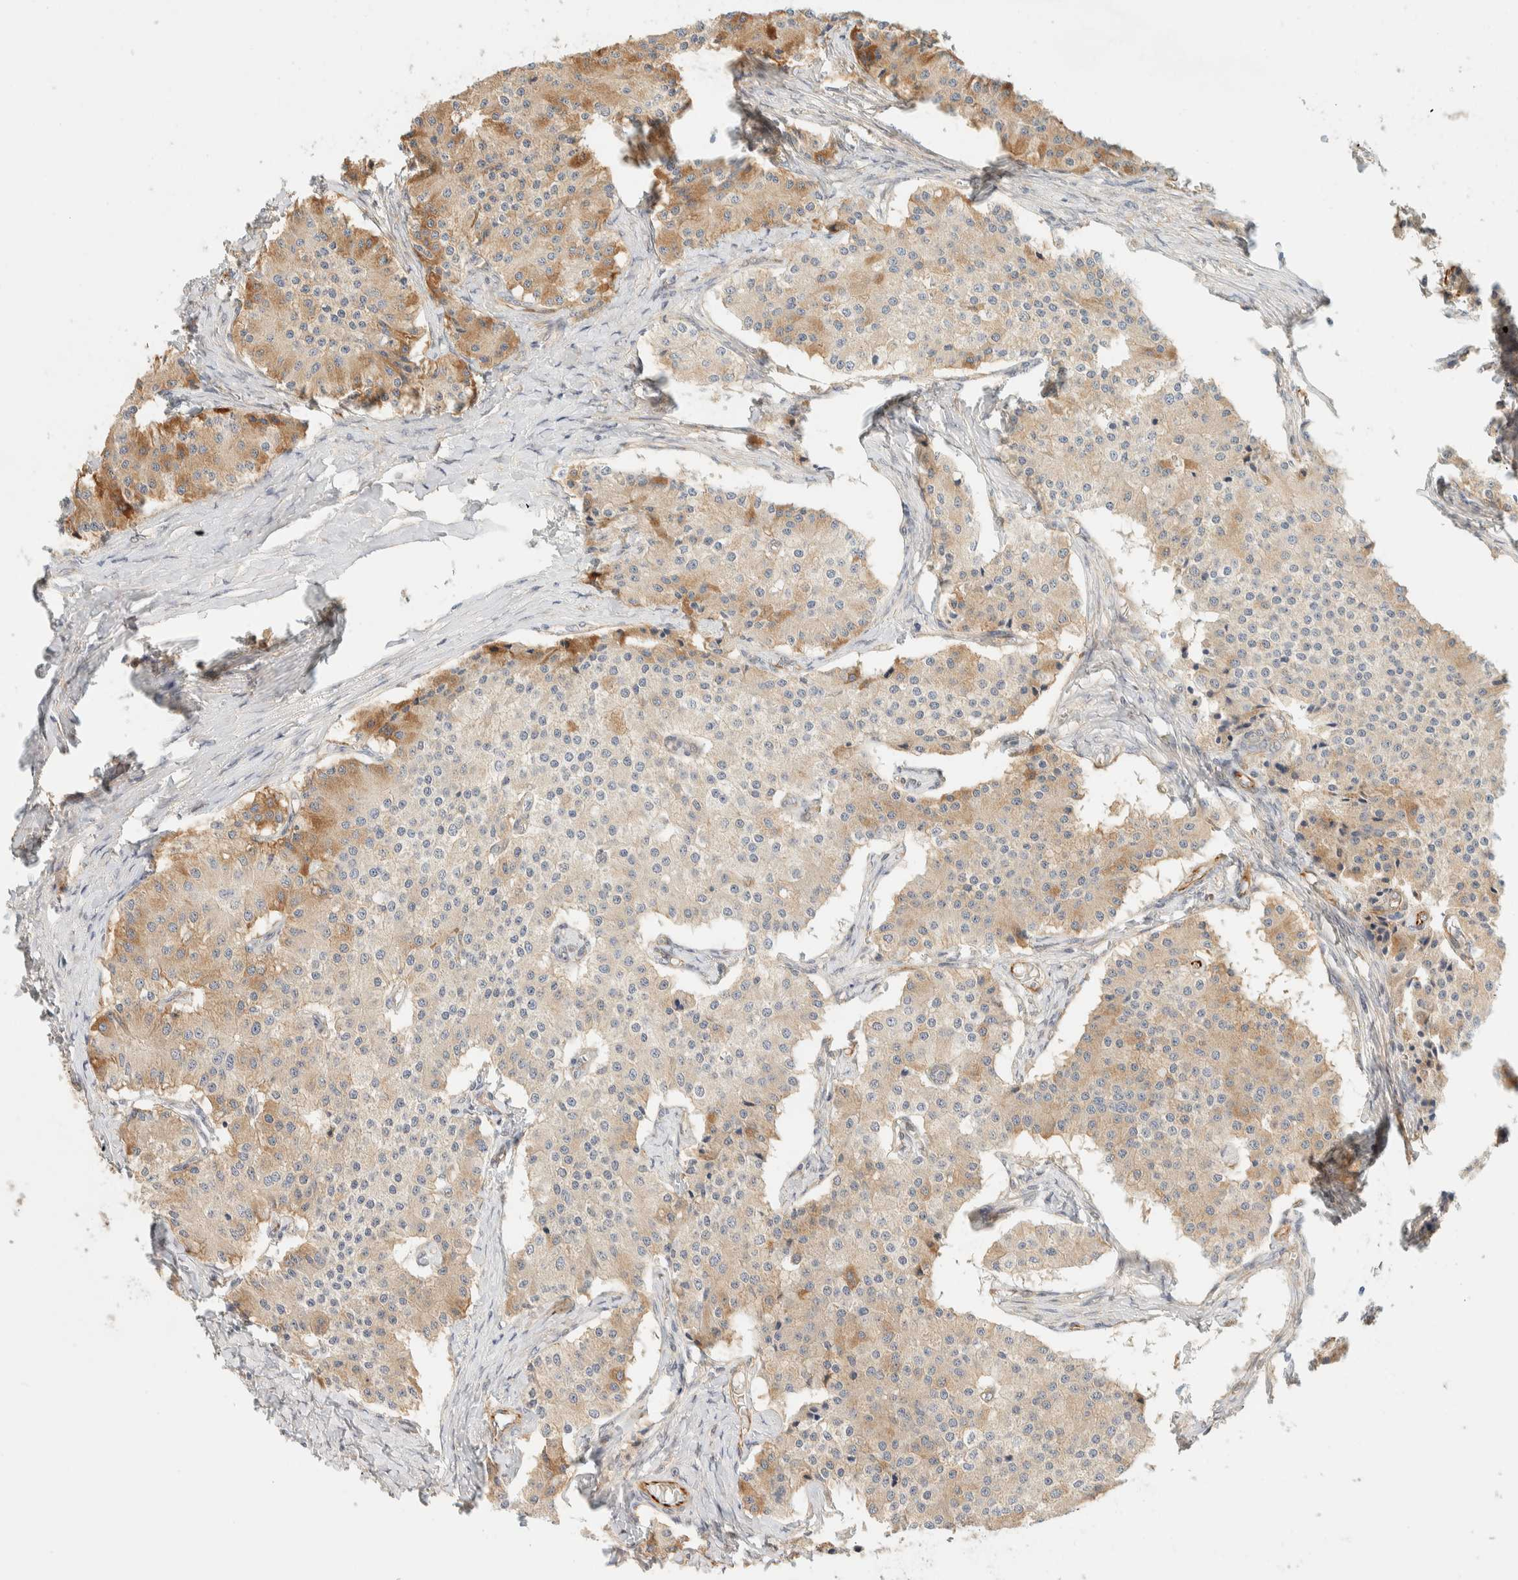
{"staining": {"intensity": "moderate", "quantity": "25%-75%", "location": "cytoplasmic/membranous"}, "tissue": "carcinoid", "cell_type": "Tumor cells", "image_type": "cancer", "snomed": [{"axis": "morphology", "description": "Carcinoid, malignant, NOS"}, {"axis": "topography", "description": "Colon"}], "caption": "There is medium levels of moderate cytoplasmic/membranous expression in tumor cells of carcinoid (malignant), as demonstrated by immunohistochemical staining (brown color).", "gene": "FAT1", "patient": {"sex": "female", "age": 52}}